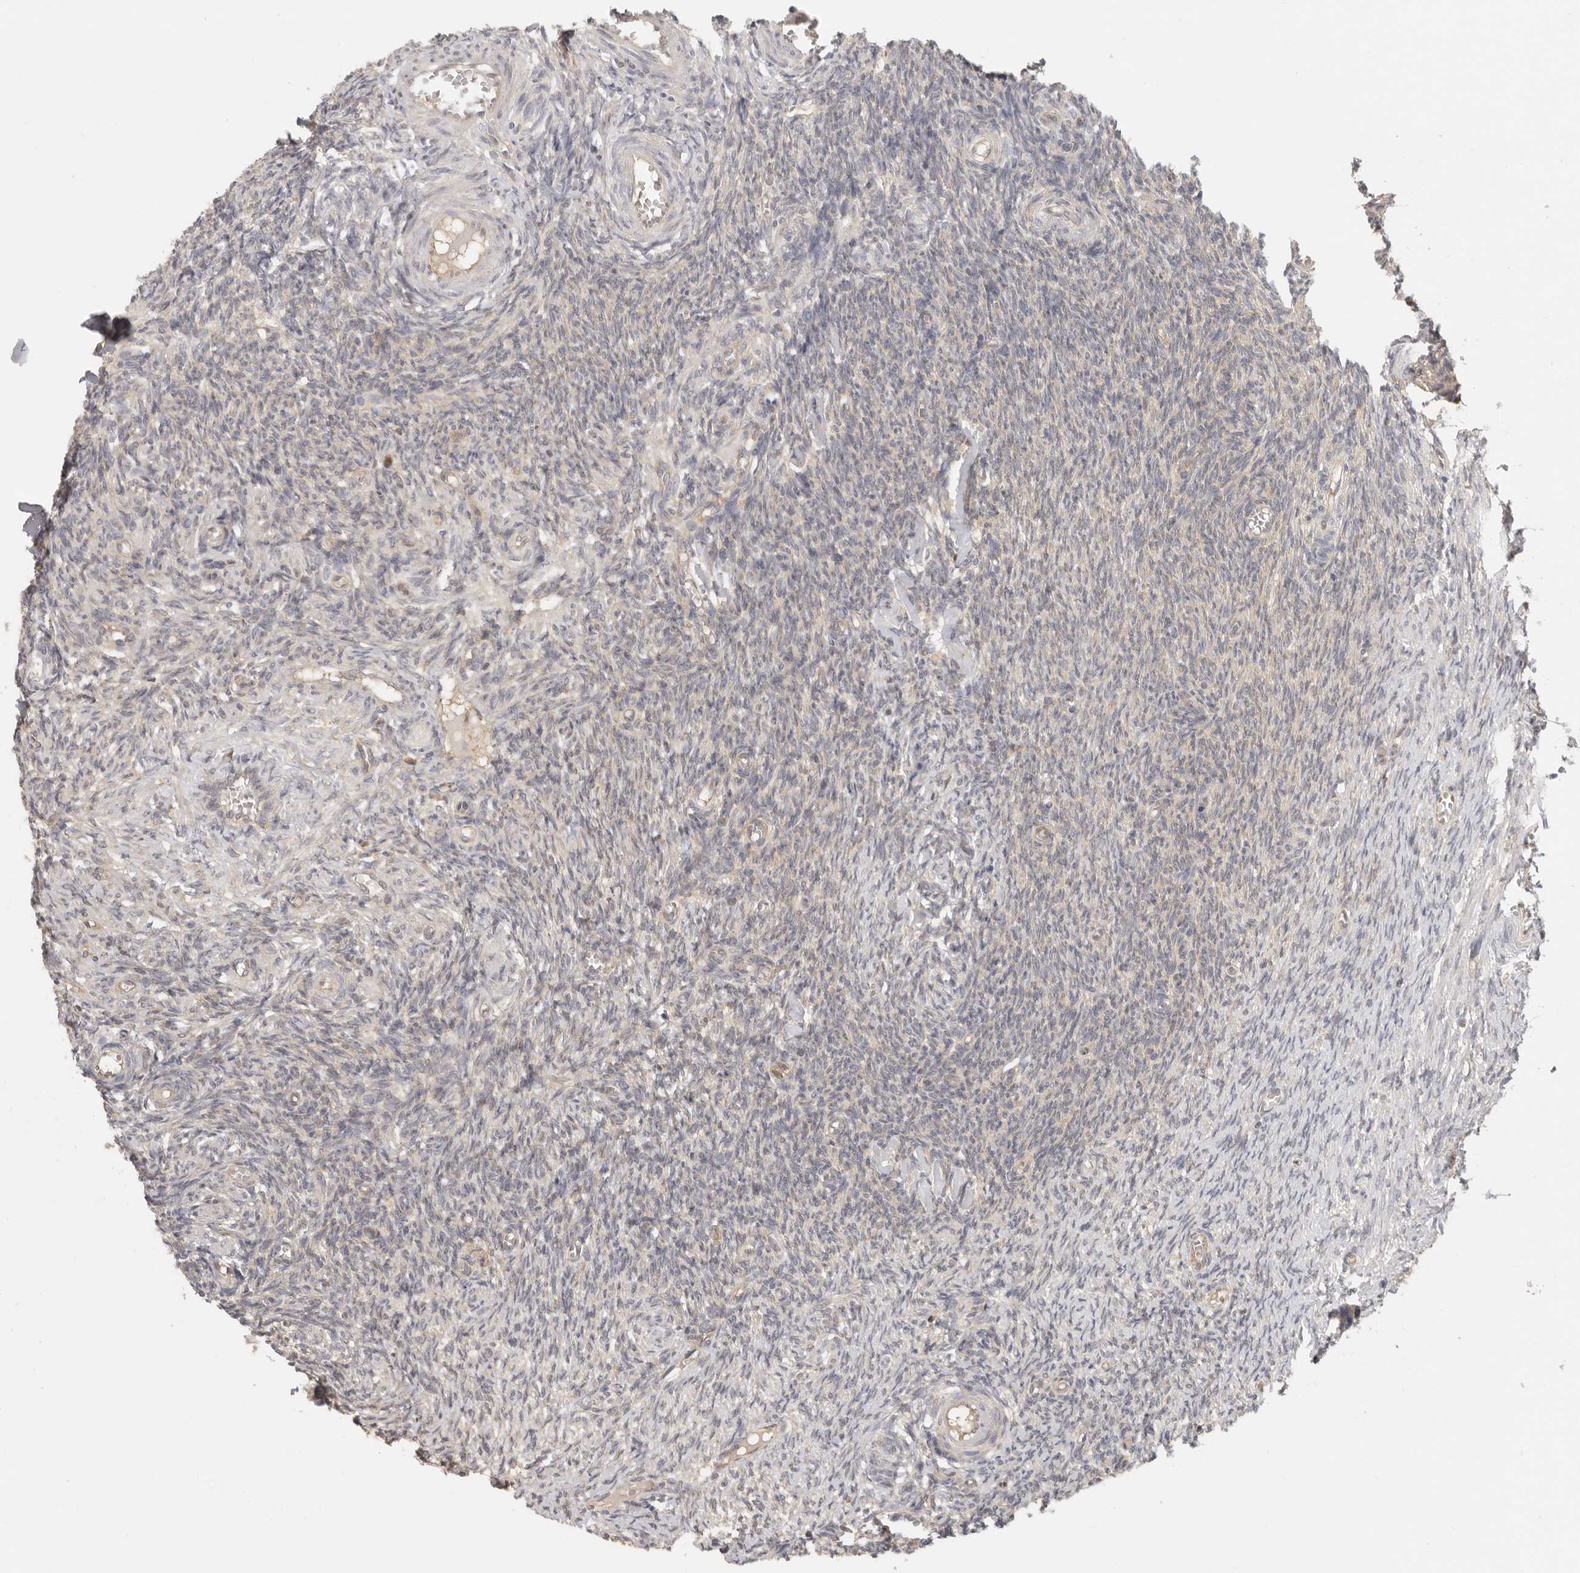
{"staining": {"intensity": "weak", "quantity": "<25%", "location": "cytoplasmic/membranous"}, "tissue": "ovary", "cell_type": "Follicle cells", "image_type": "normal", "snomed": [{"axis": "morphology", "description": "Normal tissue, NOS"}, {"axis": "topography", "description": "Ovary"}], "caption": "IHC of normal human ovary displays no positivity in follicle cells.", "gene": "PSMA5", "patient": {"sex": "female", "age": 27}}